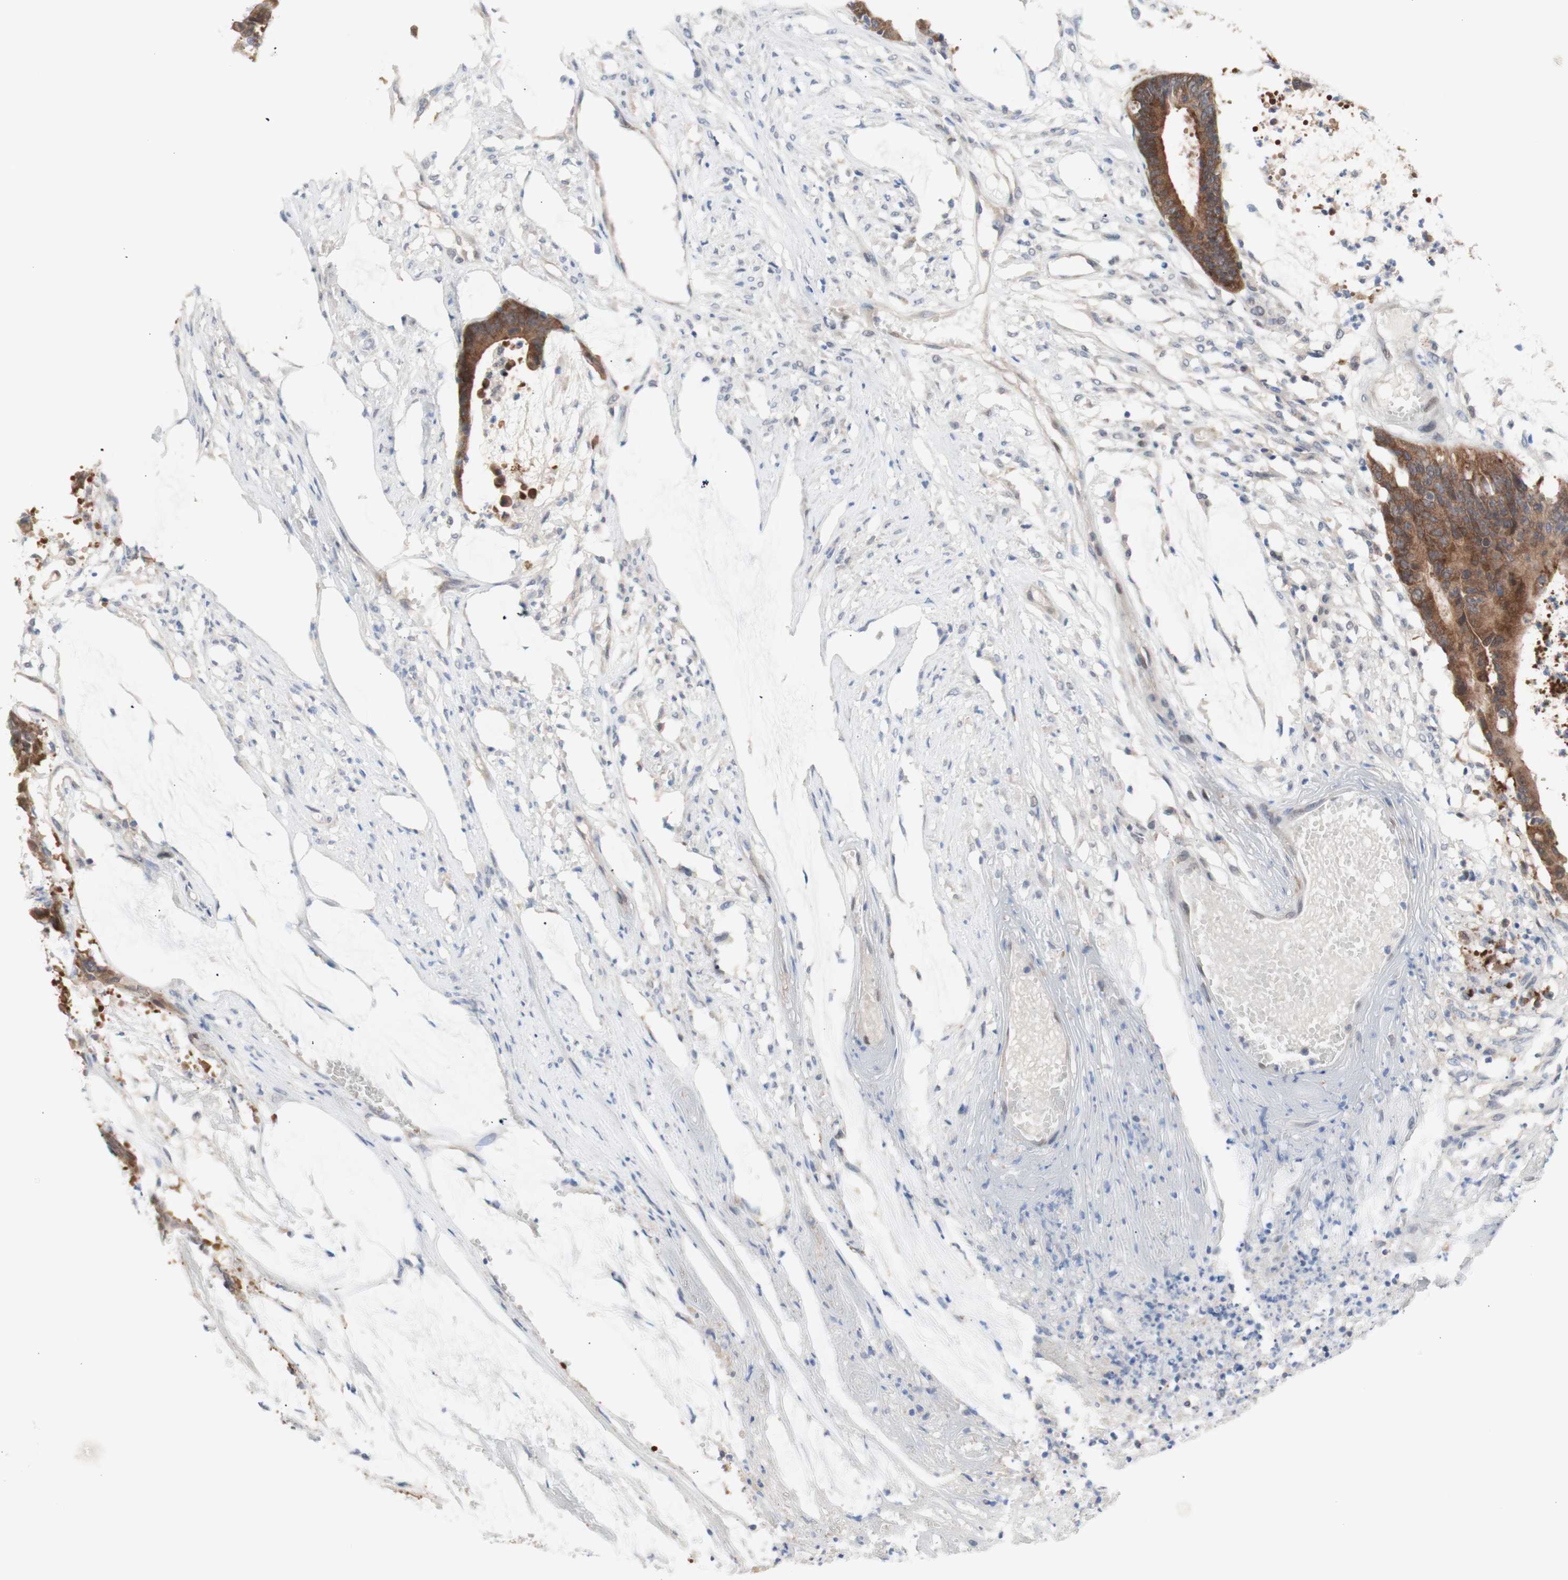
{"staining": {"intensity": "moderate", "quantity": ">75%", "location": "cytoplasmic/membranous"}, "tissue": "colorectal cancer", "cell_type": "Tumor cells", "image_type": "cancer", "snomed": [{"axis": "morphology", "description": "Adenocarcinoma, NOS"}, {"axis": "topography", "description": "Rectum"}], "caption": "Protein staining demonstrates moderate cytoplasmic/membranous staining in about >75% of tumor cells in adenocarcinoma (colorectal).", "gene": "PRMT5", "patient": {"sex": "female", "age": 66}}